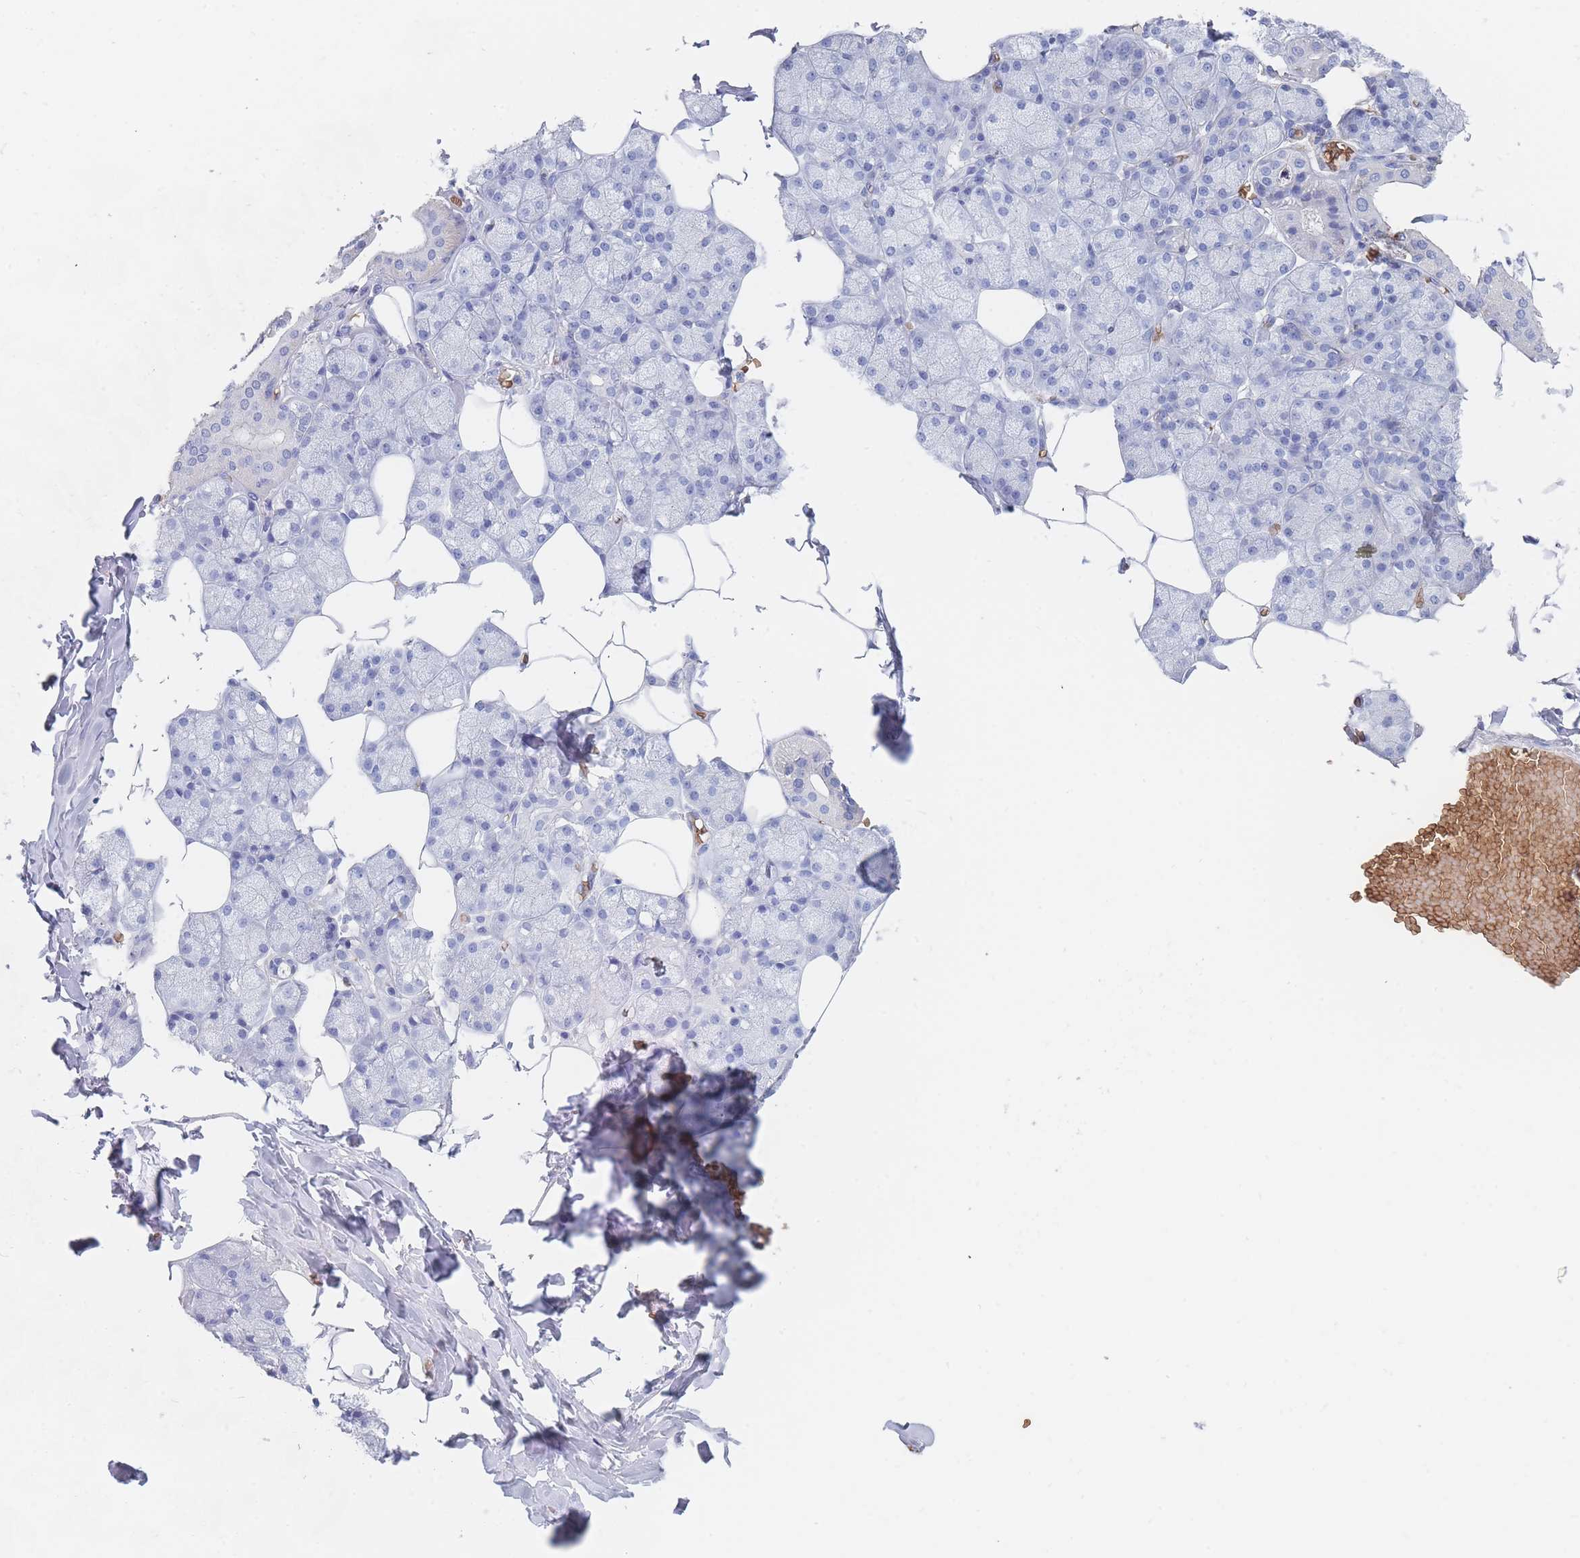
{"staining": {"intensity": "negative", "quantity": "none", "location": "none"}, "tissue": "salivary gland", "cell_type": "Glandular cells", "image_type": "normal", "snomed": [{"axis": "morphology", "description": "Normal tissue, NOS"}, {"axis": "topography", "description": "Salivary gland"}], "caption": "This is a photomicrograph of immunohistochemistry (IHC) staining of normal salivary gland, which shows no positivity in glandular cells.", "gene": "SLC2A1", "patient": {"sex": "male", "age": 62}}